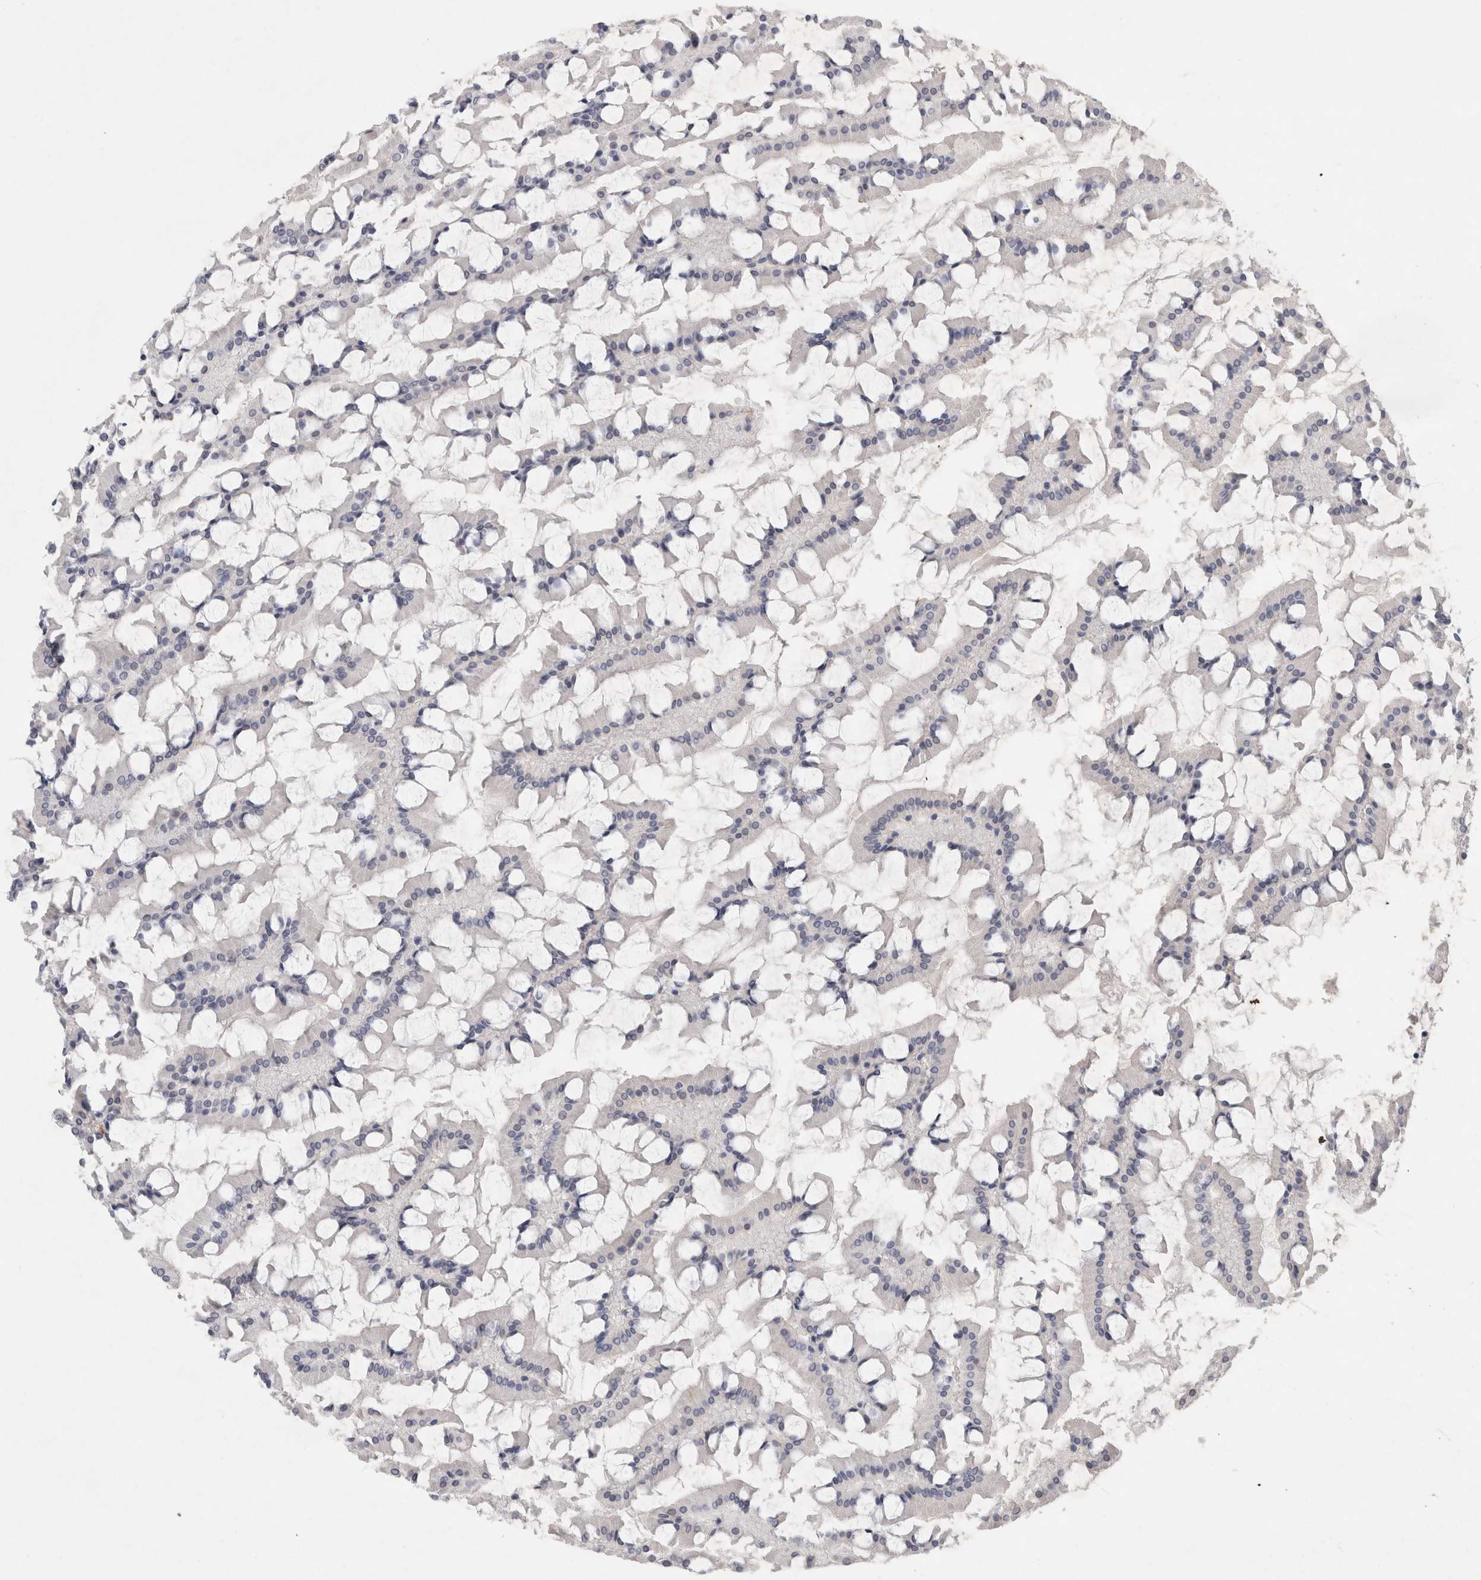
{"staining": {"intensity": "weak", "quantity": "25%-75%", "location": "cytoplasmic/membranous"}, "tissue": "small intestine", "cell_type": "Glandular cells", "image_type": "normal", "snomed": [{"axis": "morphology", "description": "Normal tissue, NOS"}, {"axis": "topography", "description": "Small intestine"}], "caption": "Unremarkable small intestine was stained to show a protein in brown. There is low levels of weak cytoplasmic/membranous staining in about 25%-75% of glandular cells.", "gene": "NIPA1", "patient": {"sex": "male", "age": 41}}